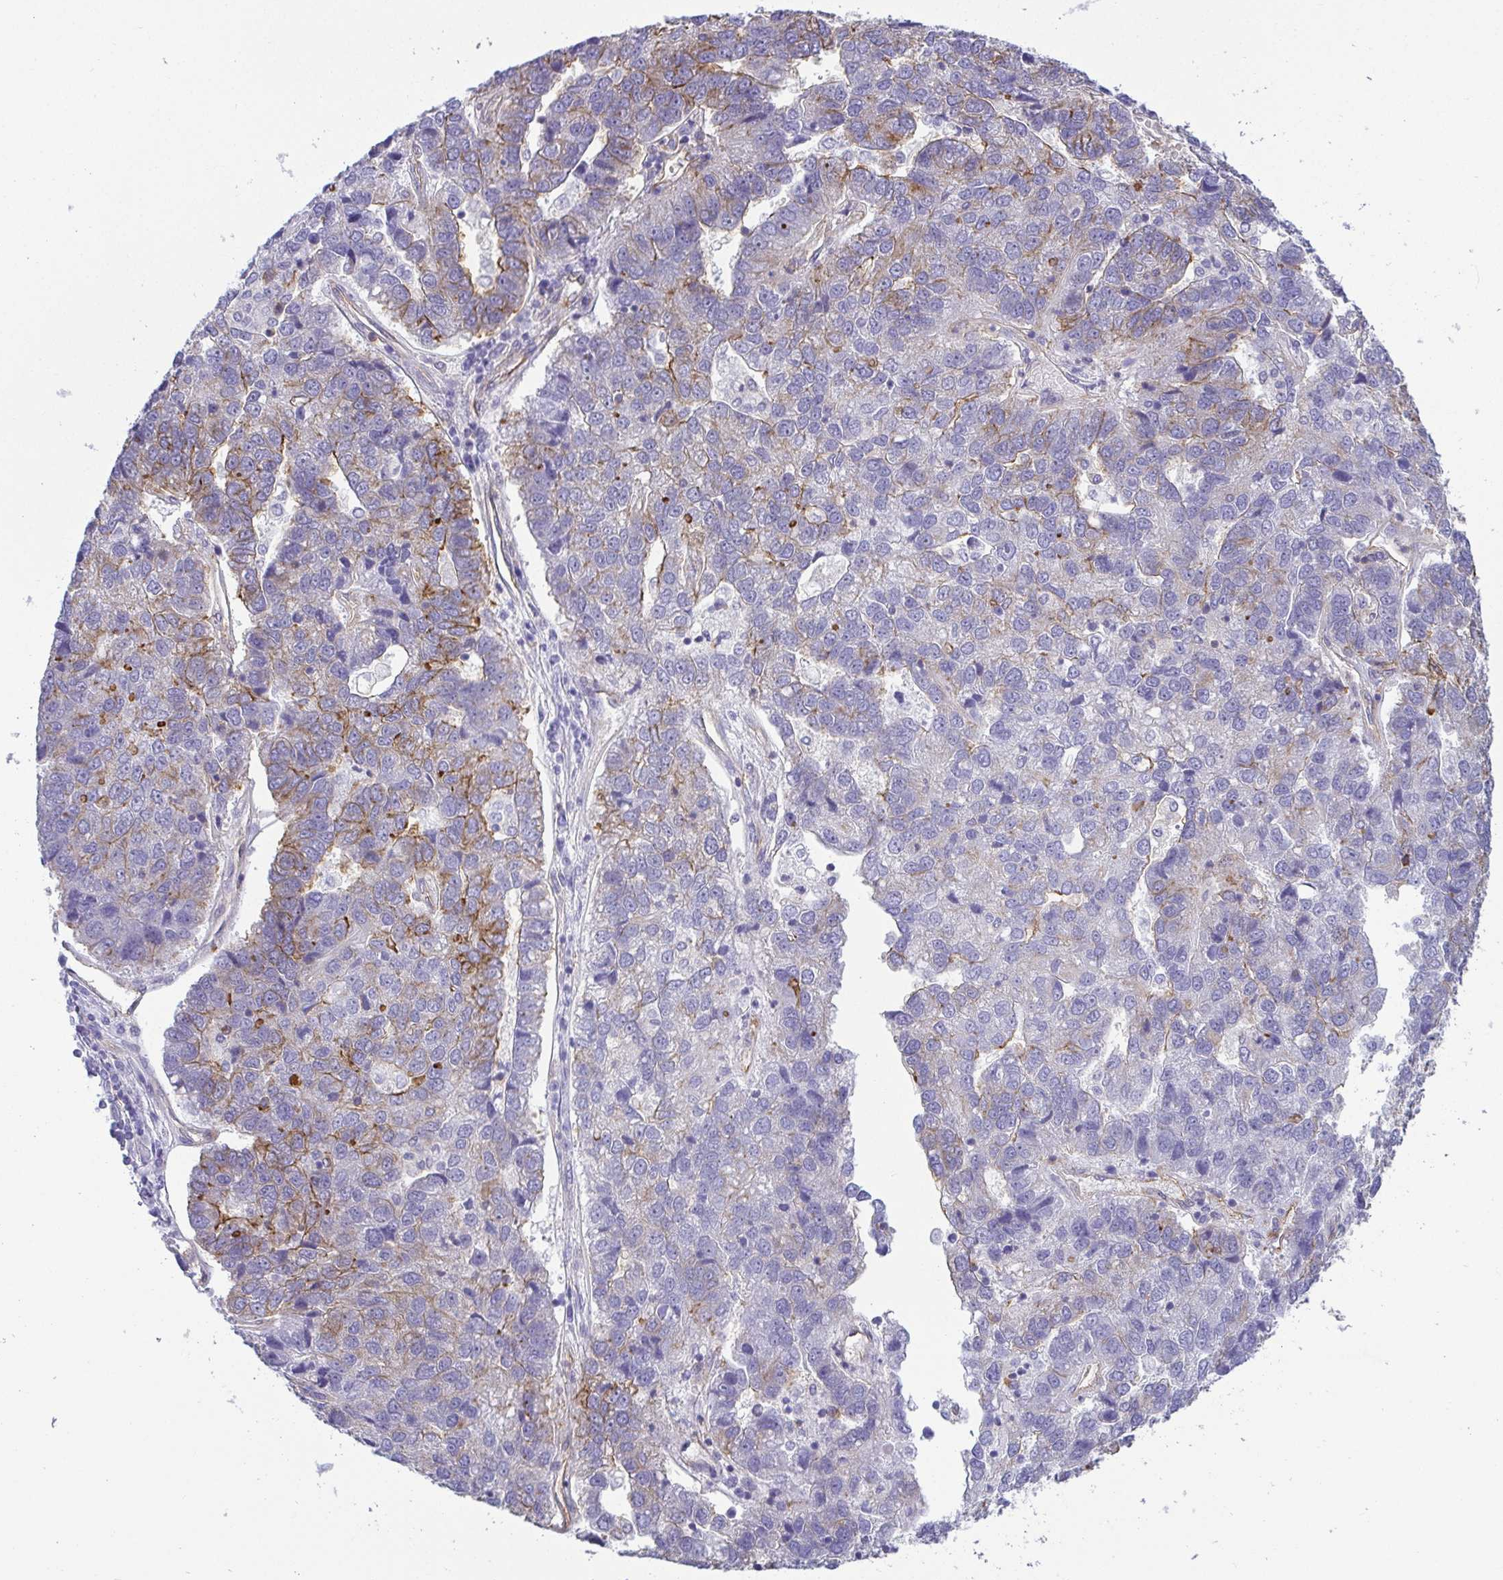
{"staining": {"intensity": "moderate", "quantity": "<25%", "location": "cytoplasmic/membranous"}, "tissue": "pancreatic cancer", "cell_type": "Tumor cells", "image_type": "cancer", "snomed": [{"axis": "morphology", "description": "Adenocarcinoma, NOS"}, {"axis": "topography", "description": "Pancreas"}], "caption": "Moderate cytoplasmic/membranous staining is identified in about <25% of tumor cells in pancreatic adenocarcinoma. The protein is stained brown, and the nuclei are stained in blue (DAB IHC with brightfield microscopy, high magnification).", "gene": "LIMA1", "patient": {"sex": "female", "age": 61}}